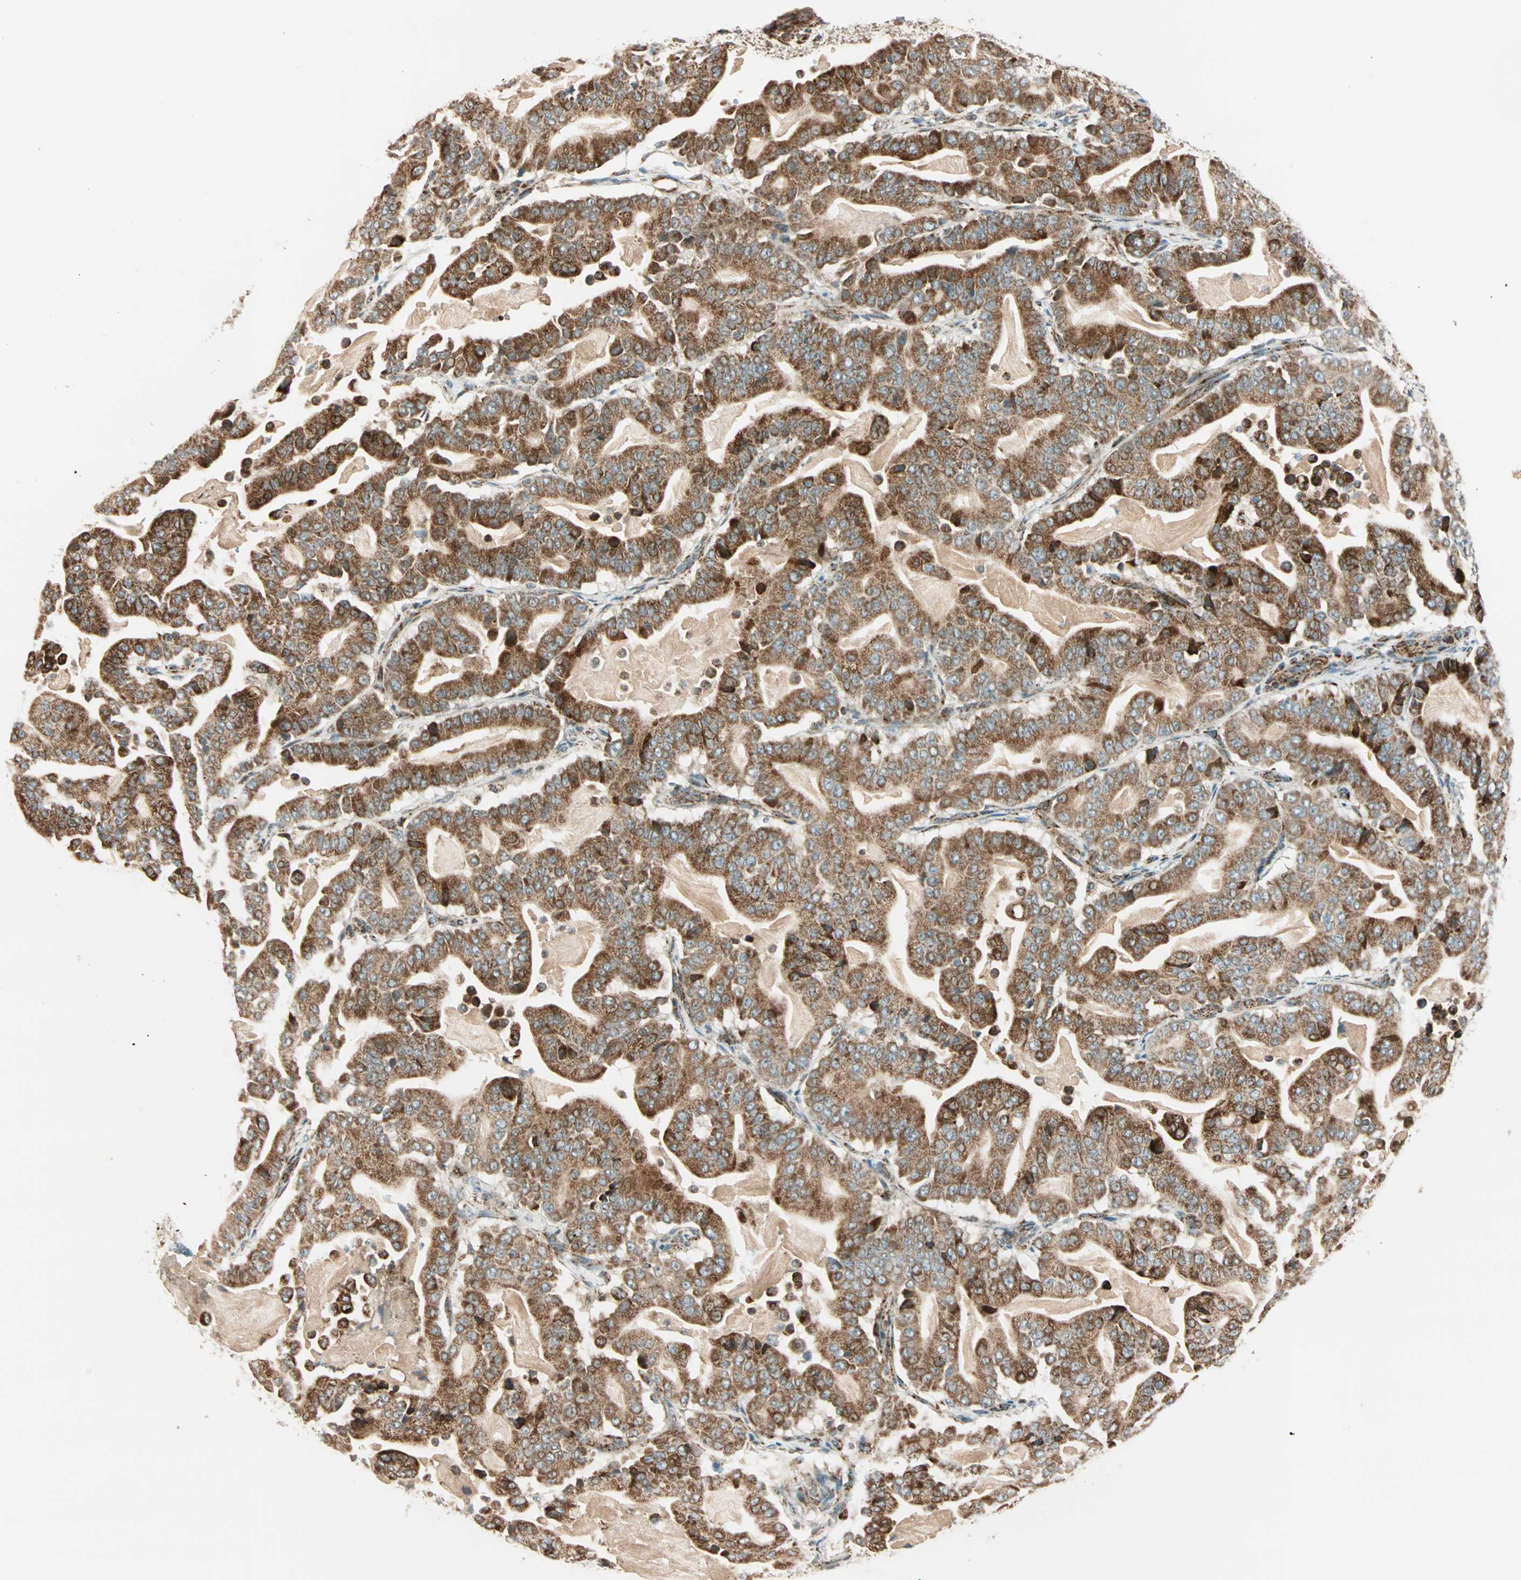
{"staining": {"intensity": "moderate", "quantity": ">75%", "location": "cytoplasmic/membranous"}, "tissue": "pancreatic cancer", "cell_type": "Tumor cells", "image_type": "cancer", "snomed": [{"axis": "morphology", "description": "Adenocarcinoma, NOS"}, {"axis": "topography", "description": "Pancreas"}], "caption": "Pancreatic cancer stained for a protein (brown) reveals moderate cytoplasmic/membranous positive expression in approximately >75% of tumor cells.", "gene": "SPRY4", "patient": {"sex": "male", "age": 63}}